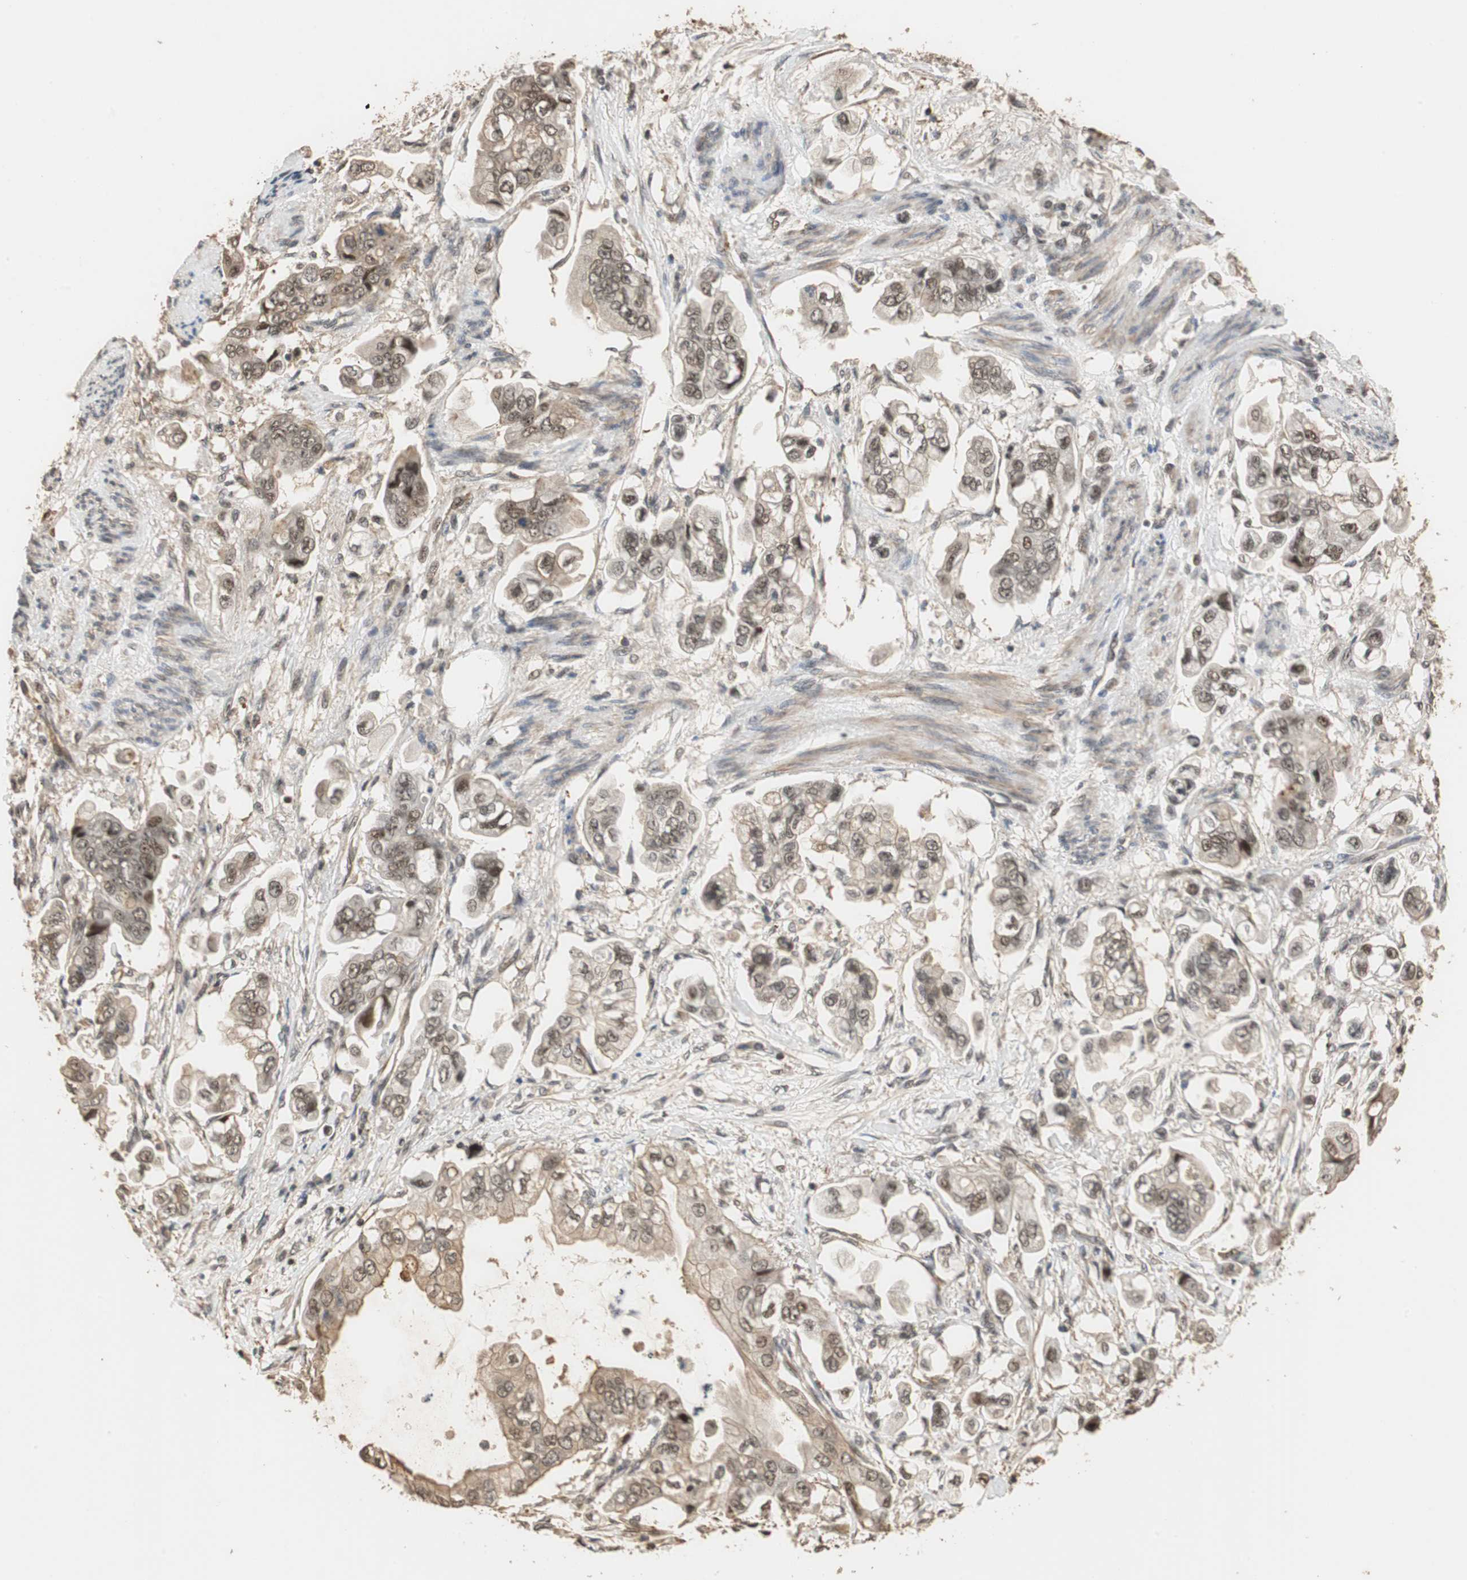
{"staining": {"intensity": "moderate", "quantity": ">75%", "location": "cytoplasmic/membranous,nuclear"}, "tissue": "stomach cancer", "cell_type": "Tumor cells", "image_type": "cancer", "snomed": [{"axis": "morphology", "description": "Adenocarcinoma, NOS"}, {"axis": "topography", "description": "Stomach"}], "caption": "The micrograph demonstrates a brown stain indicating the presence of a protein in the cytoplasmic/membranous and nuclear of tumor cells in stomach adenocarcinoma.", "gene": "CDC5L", "patient": {"sex": "male", "age": 62}}